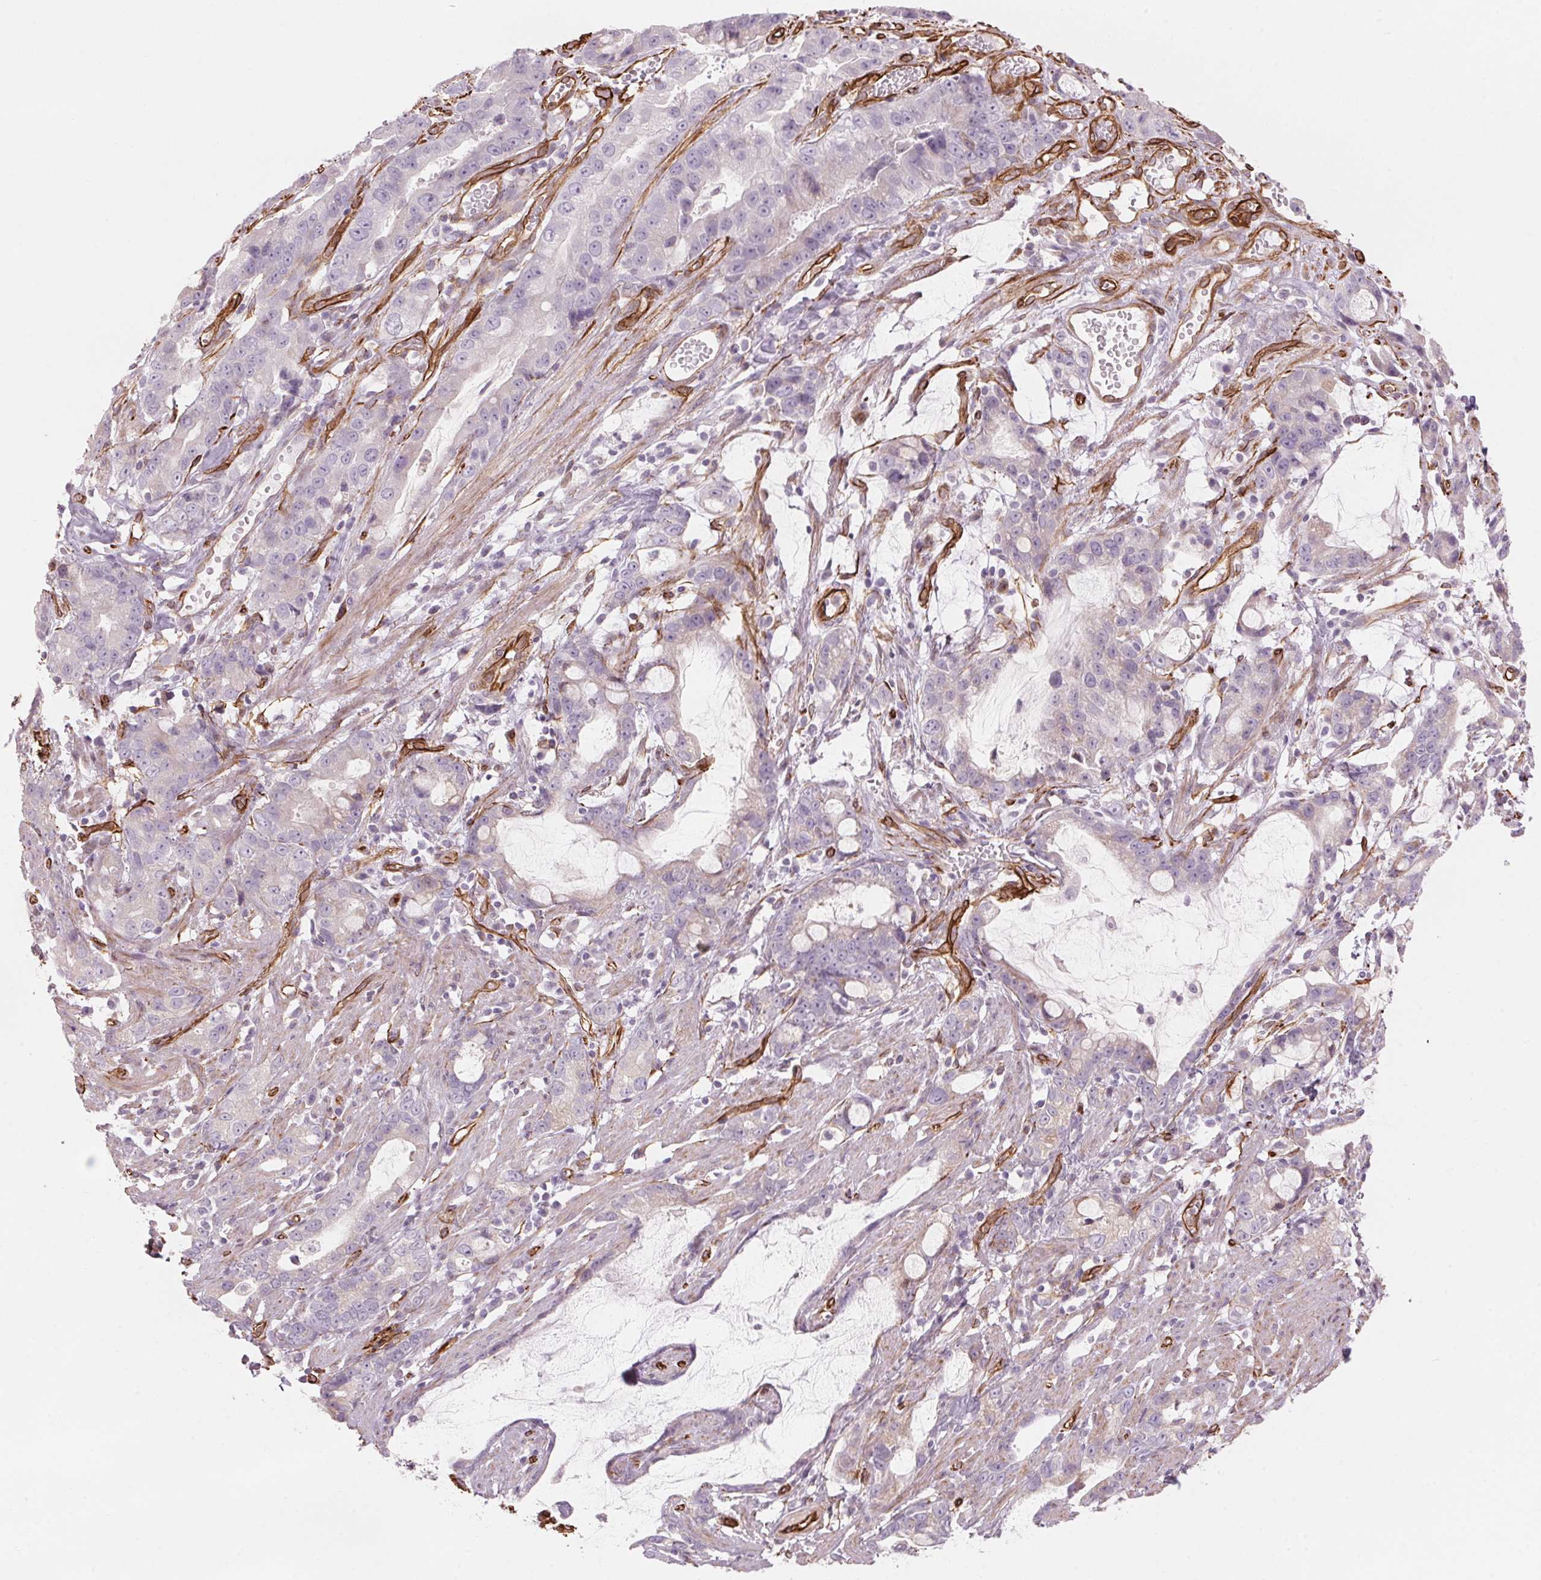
{"staining": {"intensity": "negative", "quantity": "none", "location": "none"}, "tissue": "stomach cancer", "cell_type": "Tumor cells", "image_type": "cancer", "snomed": [{"axis": "morphology", "description": "Adenocarcinoma, NOS"}, {"axis": "topography", "description": "Stomach"}], "caption": "Tumor cells are negative for protein expression in human stomach adenocarcinoma. (Brightfield microscopy of DAB (3,3'-diaminobenzidine) immunohistochemistry (IHC) at high magnification).", "gene": "CLPS", "patient": {"sex": "male", "age": 55}}